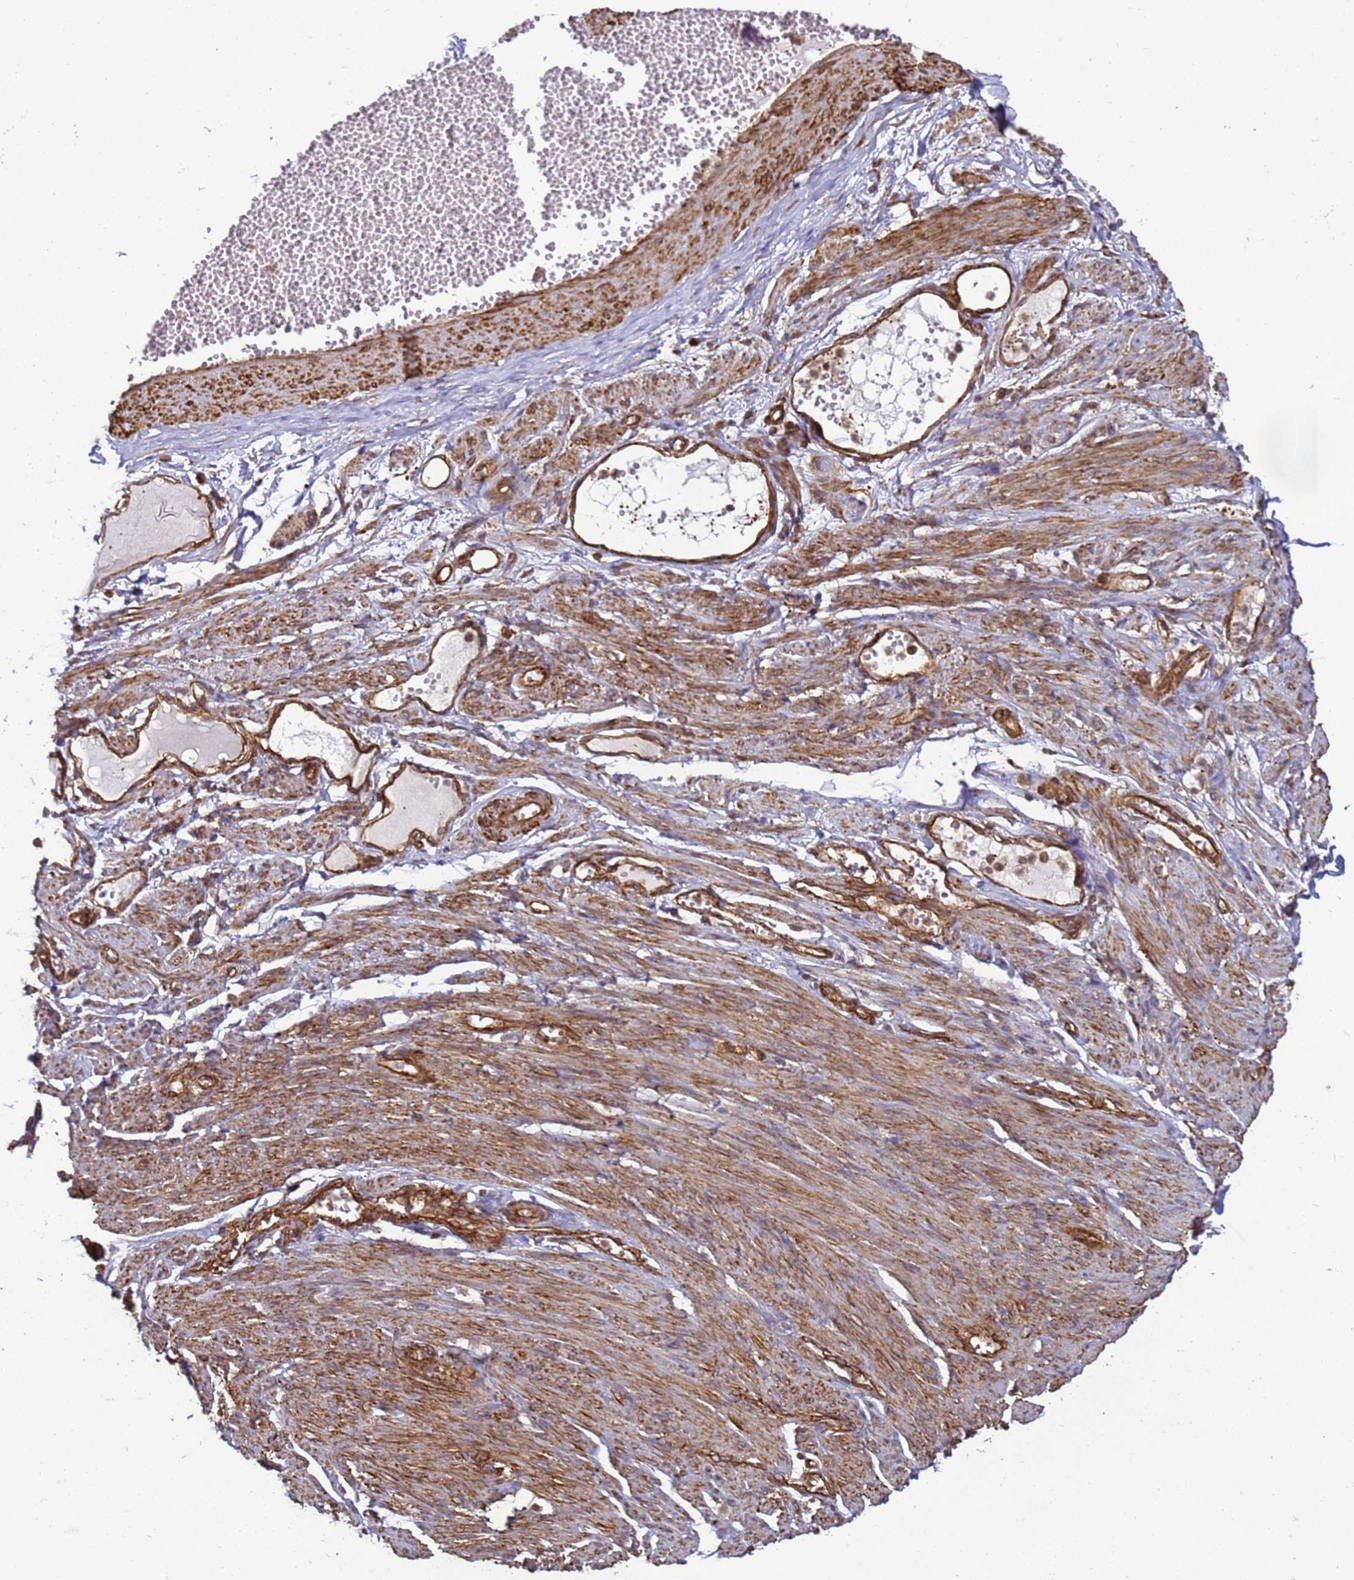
{"staining": {"intensity": "moderate", "quantity": "25%-75%", "location": "cytoplasmic/membranous"}, "tissue": "soft tissue", "cell_type": "Chondrocytes", "image_type": "normal", "snomed": [{"axis": "morphology", "description": "Normal tissue, NOS"}, {"axis": "topography", "description": "Smooth muscle"}, {"axis": "topography", "description": "Peripheral nerve tissue"}], "caption": "Protein expression analysis of benign soft tissue reveals moderate cytoplasmic/membranous staining in approximately 25%-75% of chondrocytes. (brown staining indicates protein expression, while blue staining denotes nuclei).", "gene": "CNOT1", "patient": {"sex": "female", "age": 39}}